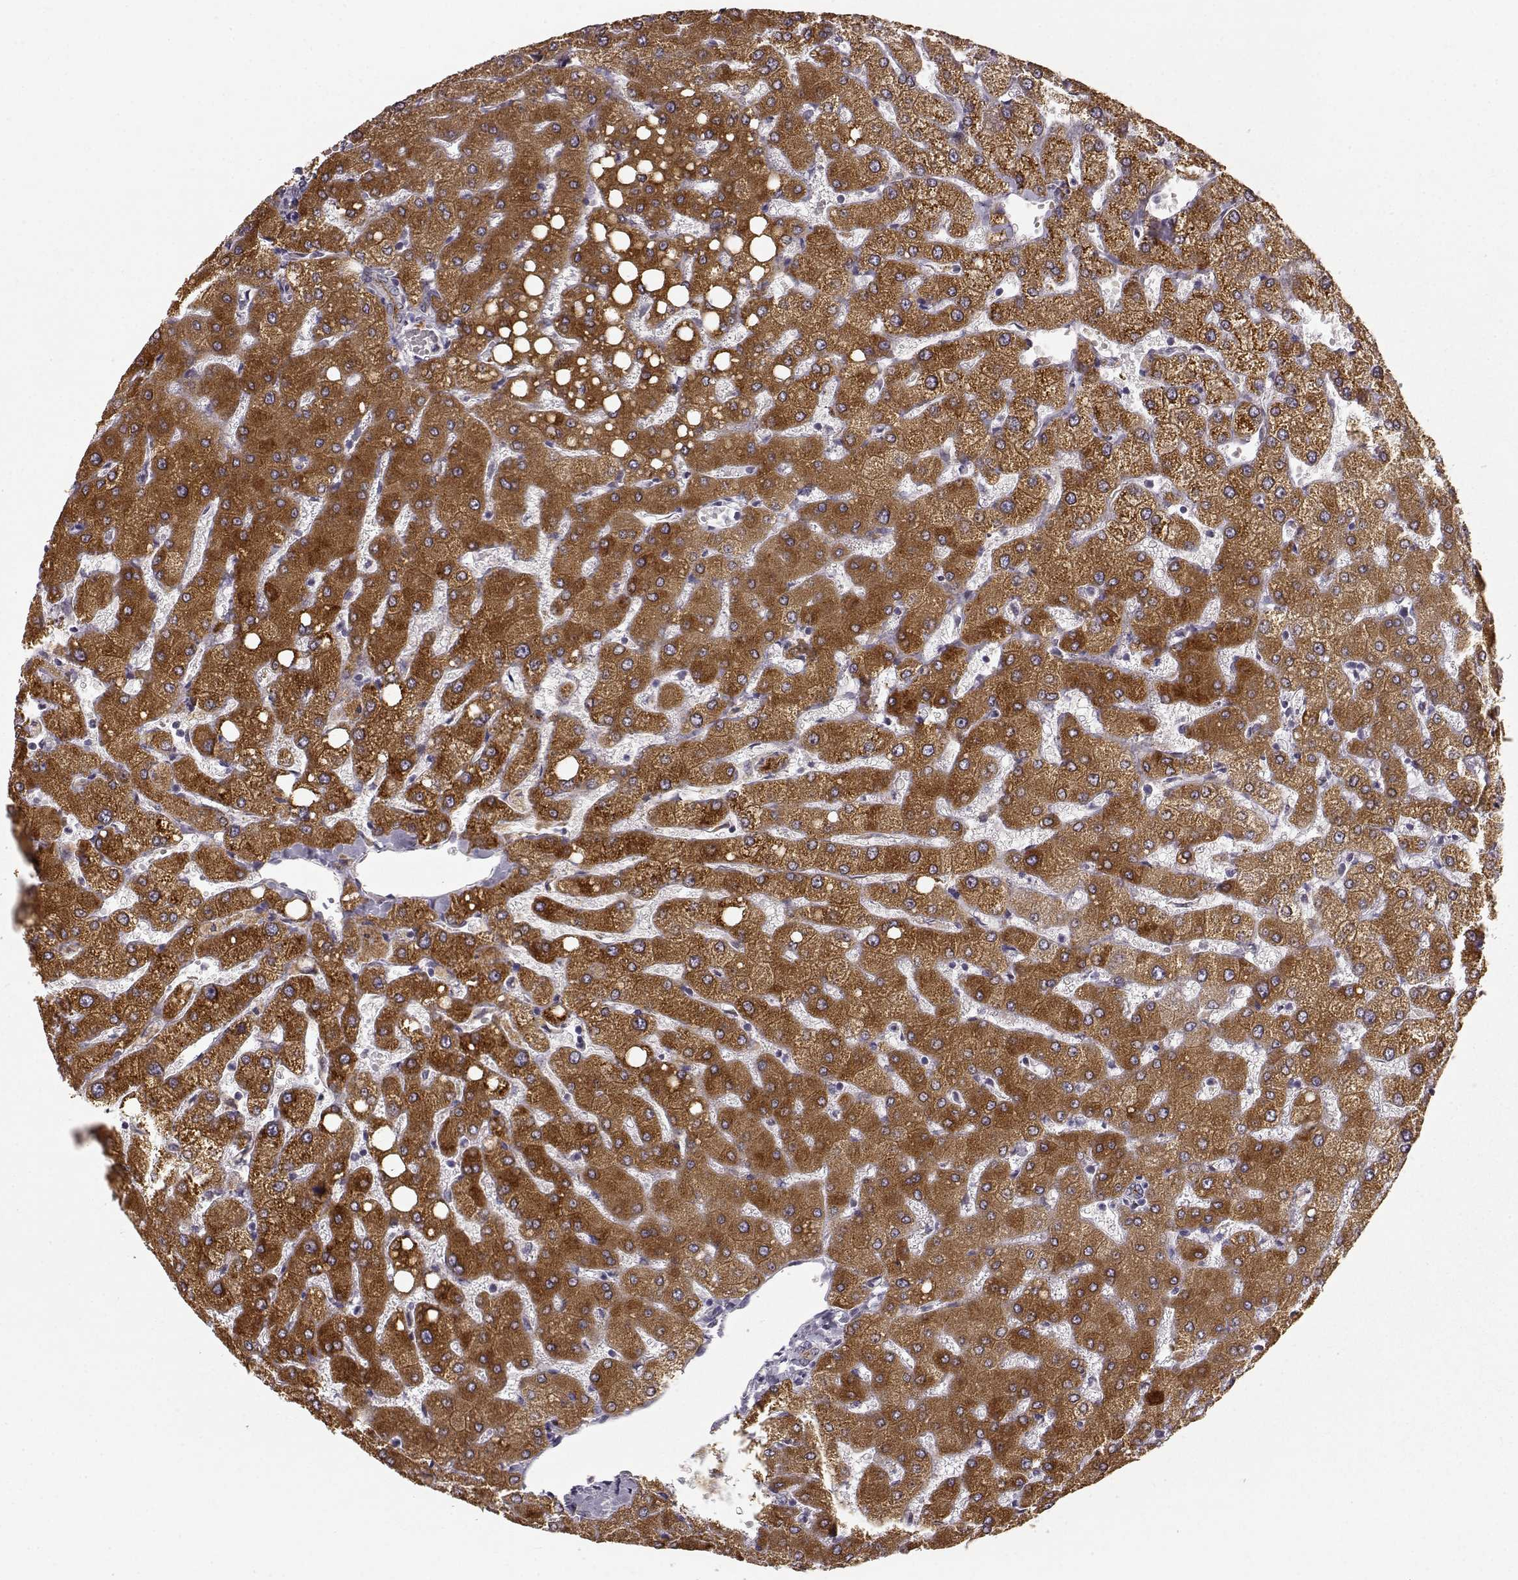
{"staining": {"intensity": "weak", "quantity": ">75%", "location": "cytoplasmic/membranous"}, "tissue": "liver", "cell_type": "Cholangiocytes", "image_type": "normal", "snomed": [{"axis": "morphology", "description": "Normal tissue, NOS"}, {"axis": "topography", "description": "Liver"}], "caption": "A photomicrograph of human liver stained for a protein exhibits weak cytoplasmic/membranous brown staining in cholangiocytes.", "gene": "GHR", "patient": {"sex": "female", "age": 54}}